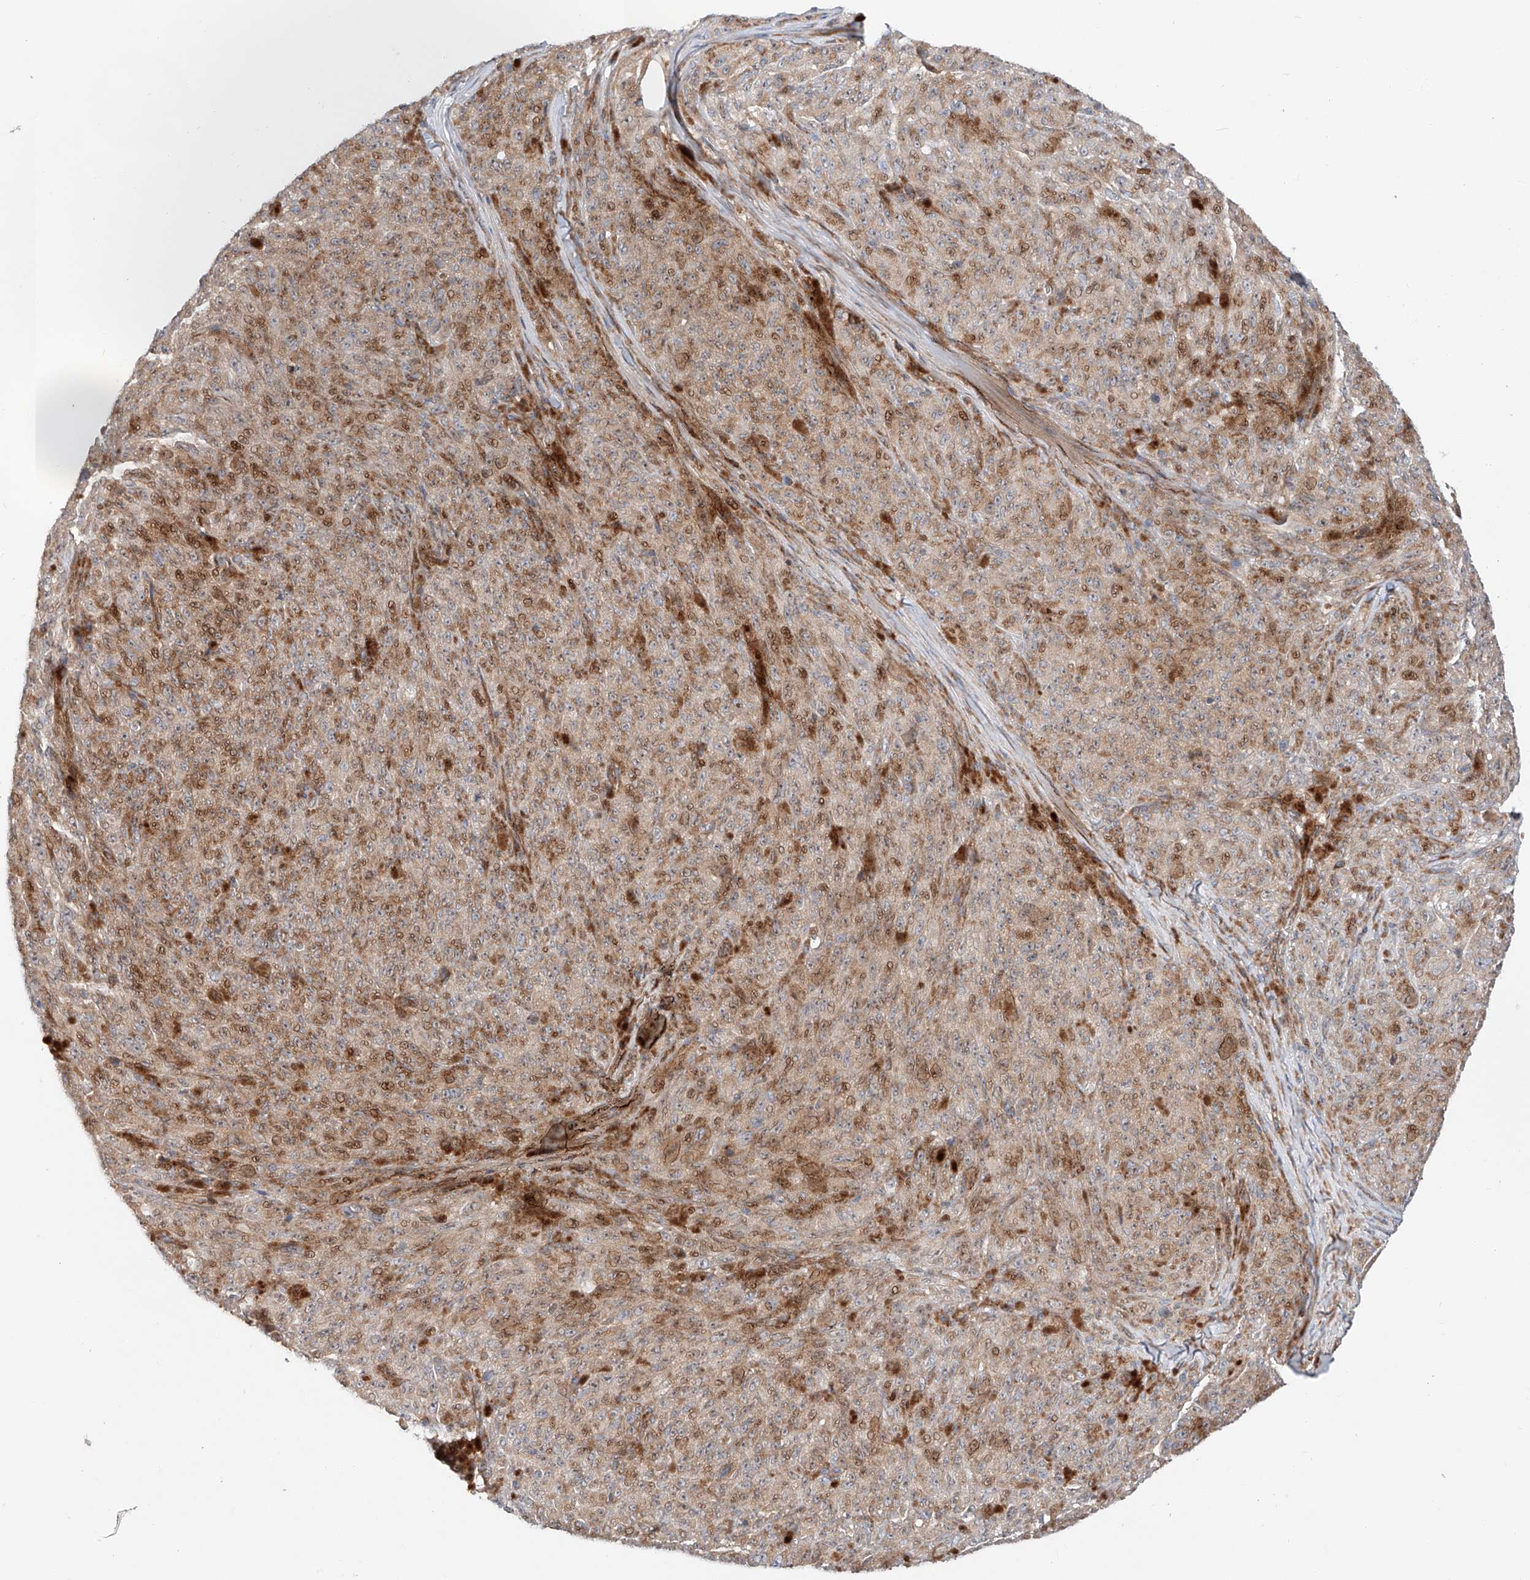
{"staining": {"intensity": "weak", "quantity": "25%-75%", "location": "cytoplasmic/membranous"}, "tissue": "melanoma", "cell_type": "Tumor cells", "image_type": "cancer", "snomed": [{"axis": "morphology", "description": "Malignant melanoma, NOS"}, {"axis": "topography", "description": "Skin"}], "caption": "About 25%-75% of tumor cells in human malignant melanoma exhibit weak cytoplasmic/membranous protein staining as visualized by brown immunohistochemical staining.", "gene": "USF3", "patient": {"sex": "female", "age": 82}}